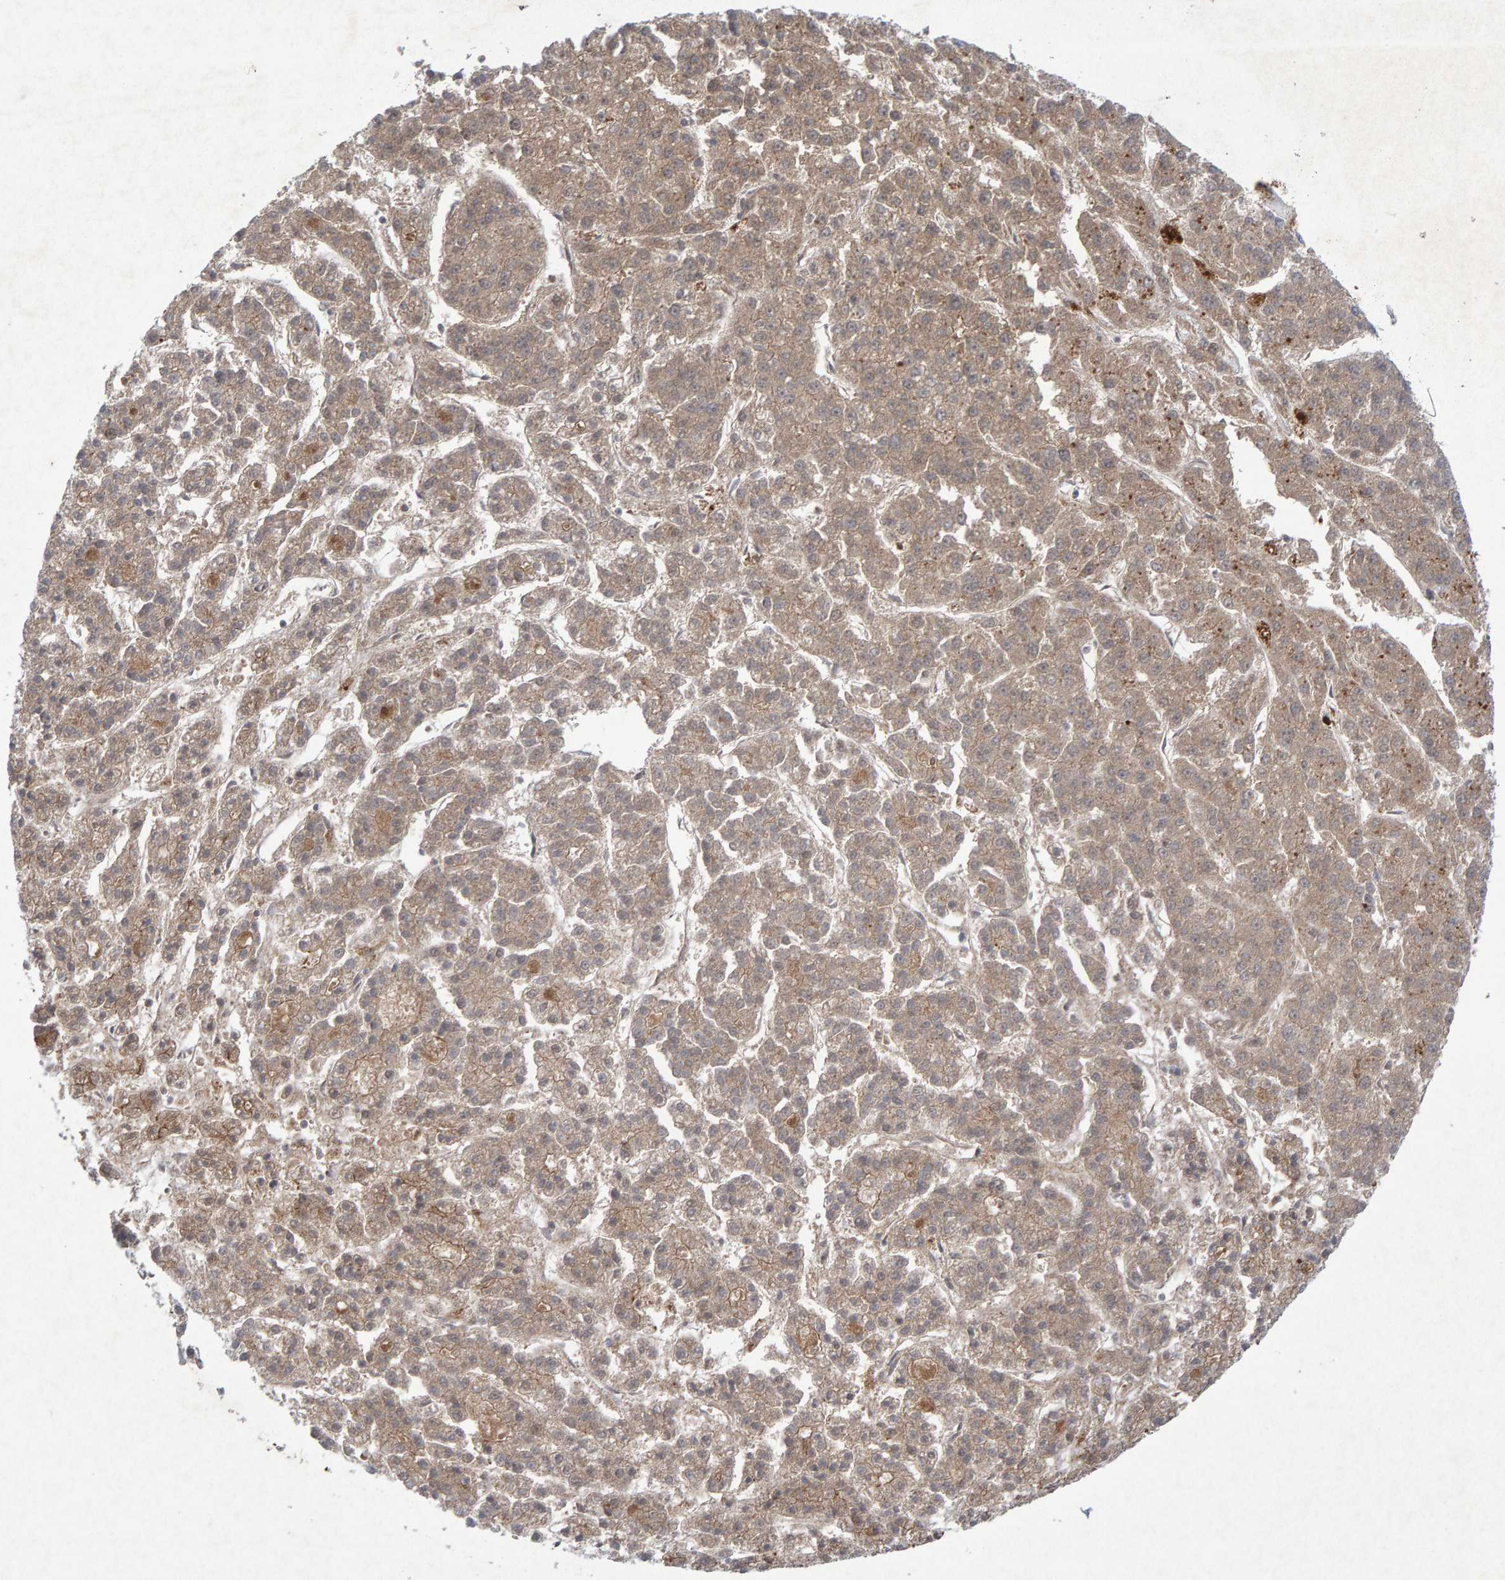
{"staining": {"intensity": "weak", "quantity": ">75%", "location": "cytoplasmic/membranous"}, "tissue": "liver cancer", "cell_type": "Tumor cells", "image_type": "cancer", "snomed": [{"axis": "morphology", "description": "Carcinoma, Hepatocellular, NOS"}, {"axis": "topography", "description": "Liver"}], "caption": "Immunohistochemical staining of hepatocellular carcinoma (liver) reveals low levels of weak cytoplasmic/membranous expression in approximately >75% of tumor cells.", "gene": "CDH2", "patient": {"sex": "male", "age": 70}}